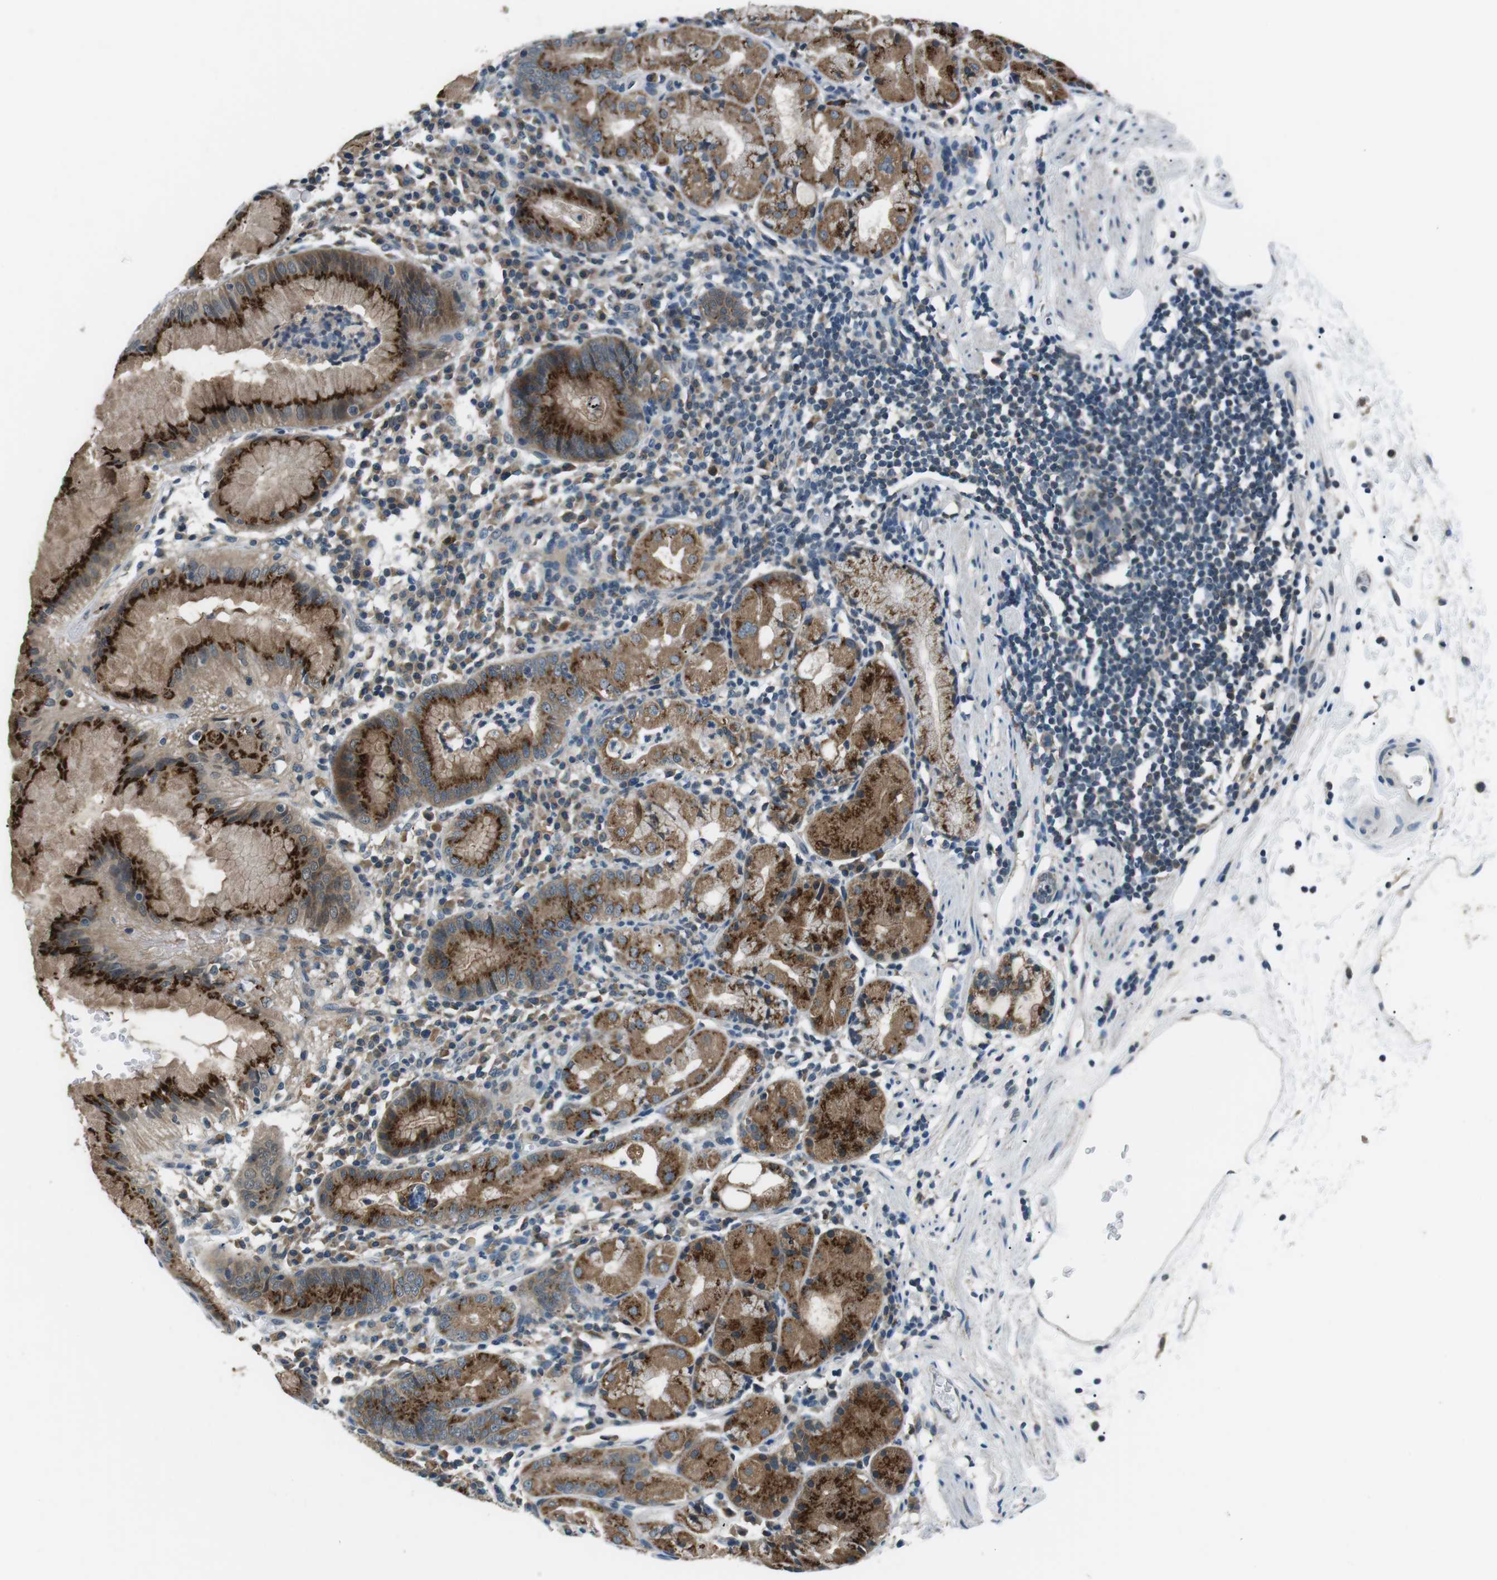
{"staining": {"intensity": "strong", "quantity": ">75%", "location": "cytoplasmic/membranous"}, "tissue": "stomach", "cell_type": "Glandular cells", "image_type": "normal", "snomed": [{"axis": "morphology", "description": "Normal tissue, NOS"}, {"axis": "topography", "description": "Stomach"}, {"axis": "topography", "description": "Stomach, lower"}], "caption": "DAB (3,3'-diaminobenzidine) immunohistochemical staining of normal stomach demonstrates strong cytoplasmic/membranous protein expression in approximately >75% of glandular cells.", "gene": "FAM3B", "patient": {"sex": "female", "age": 75}}